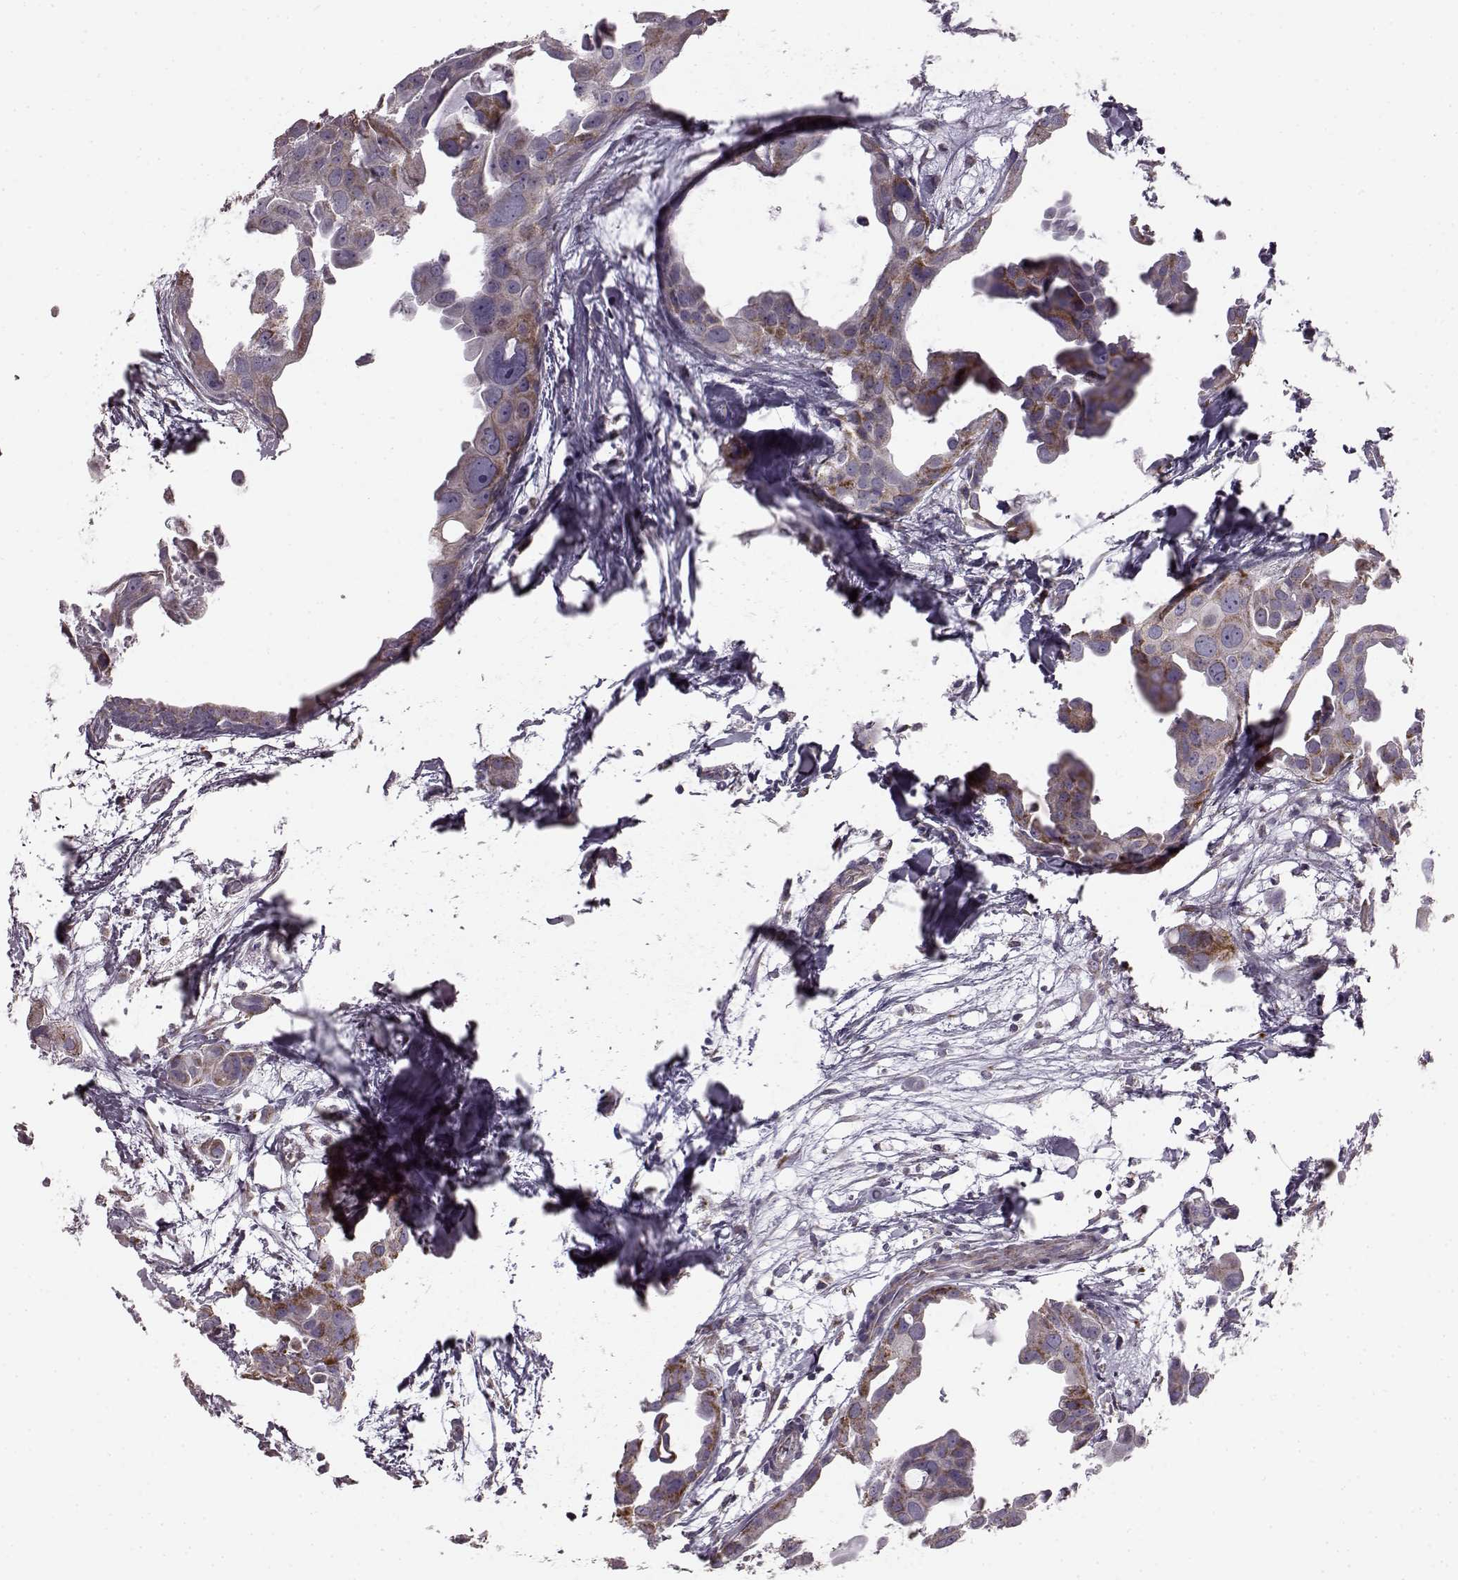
{"staining": {"intensity": "strong", "quantity": ">75%", "location": "cytoplasmic/membranous"}, "tissue": "breast cancer", "cell_type": "Tumor cells", "image_type": "cancer", "snomed": [{"axis": "morphology", "description": "Duct carcinoma"}, {"axis": "topography", "description": "Breast"}], "caption": "A high amount of strong cytoplasmic/membranous positivity is appreciated in about >75% of tumor cells in breast cancer (invasive ductal carcinoma) tissue. Nuclei are stained in blue.", "gene": "FAM8A1", "patient": {"sex": "female", "age": 38}}